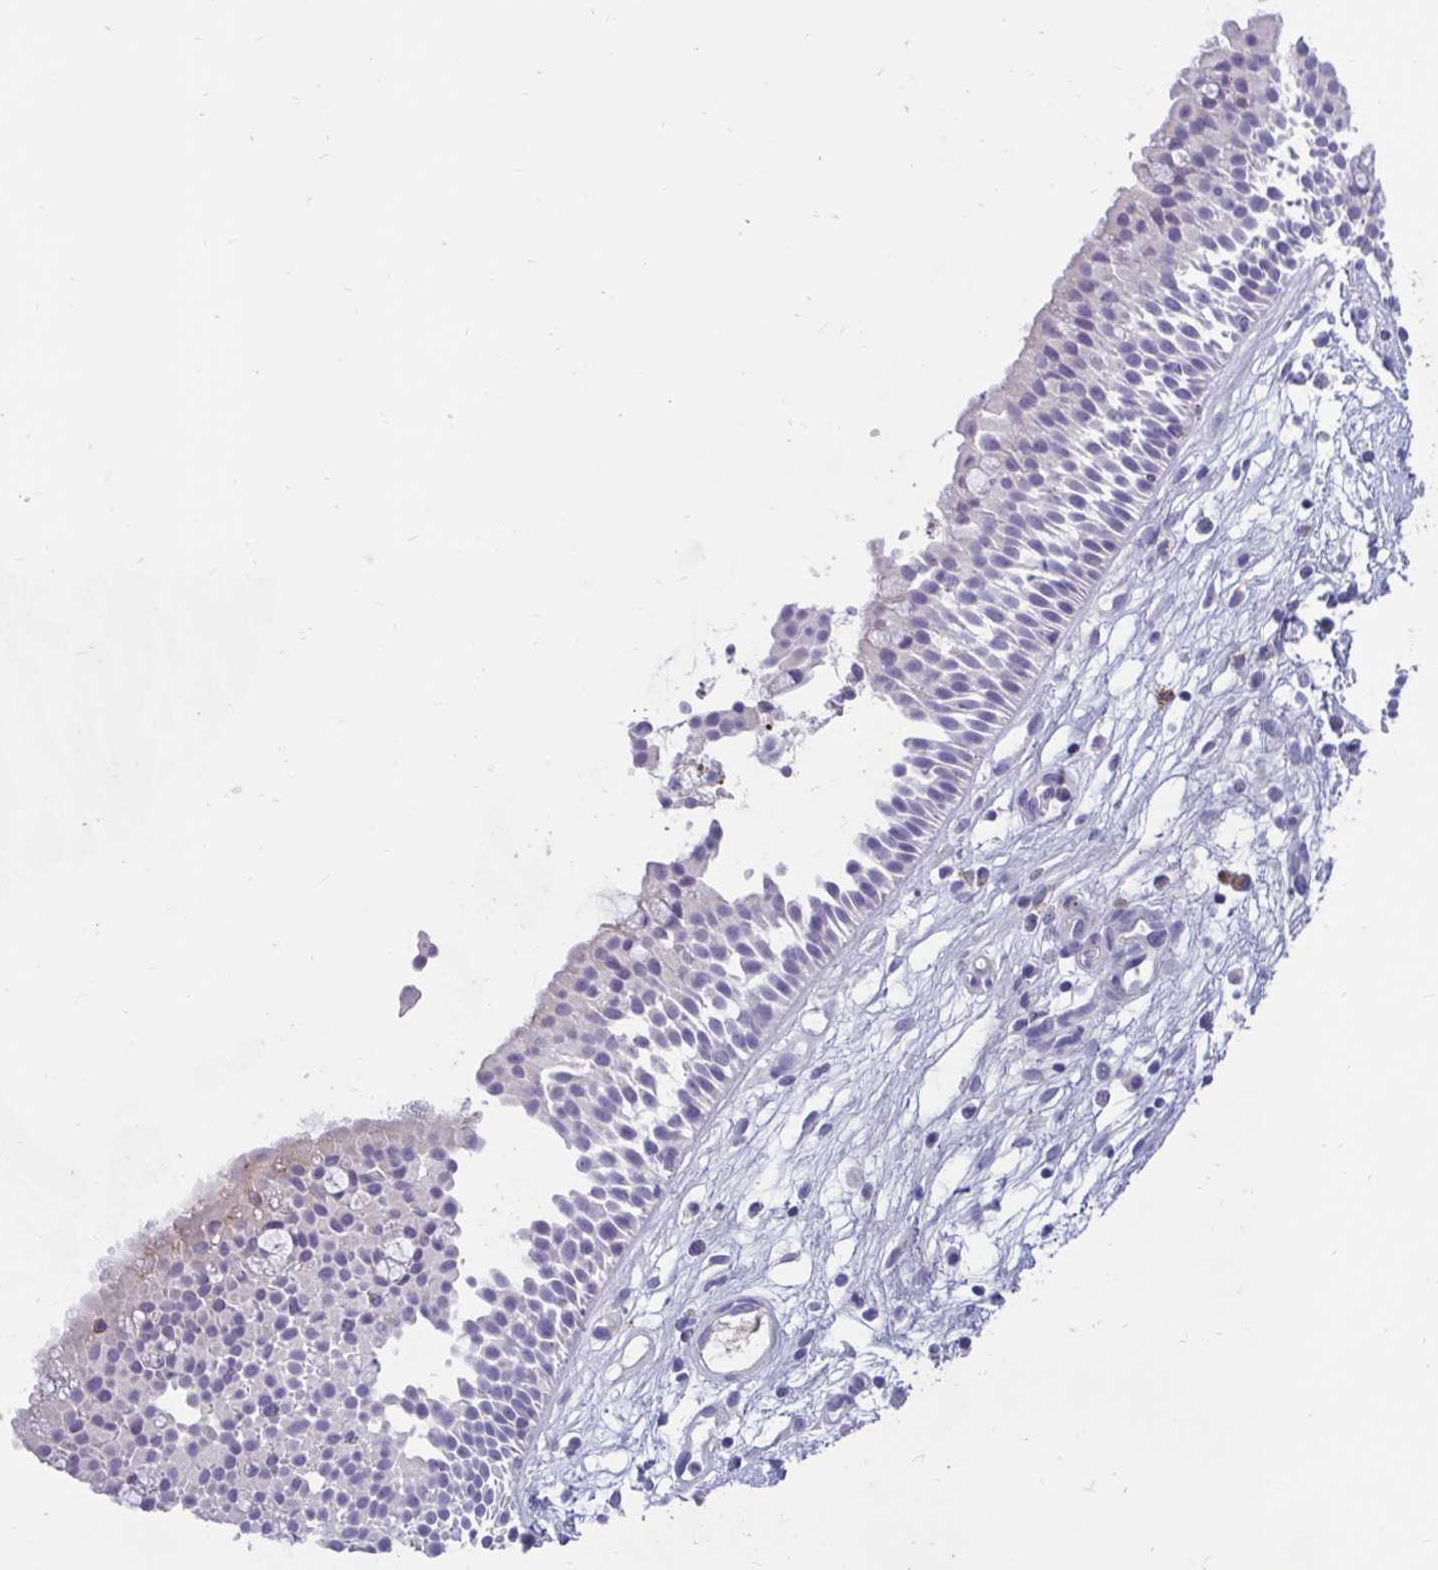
{"staining": {"intensity": "negative", "quantity": "none", "location": "none"}, "tissue": "nasopharynx", "cell_type": "Respiratory epithelial cells", "image_type": "normal", "snomed": [{"axis": "morphology", "description": "Normal tissue, NOS"}, {"axis": "topography", "description": "Nasopharynx"}], "caption": "DAB (3,3'-diaminobenzidine) immunohistochemical staining of unremarkable human nasopharynx reveals no significant expression in respiratory epithelial cells. (DAB IHC, high magnification).", "gene": "FAM219B", "patient": {"sex": "male", "age": 56}}